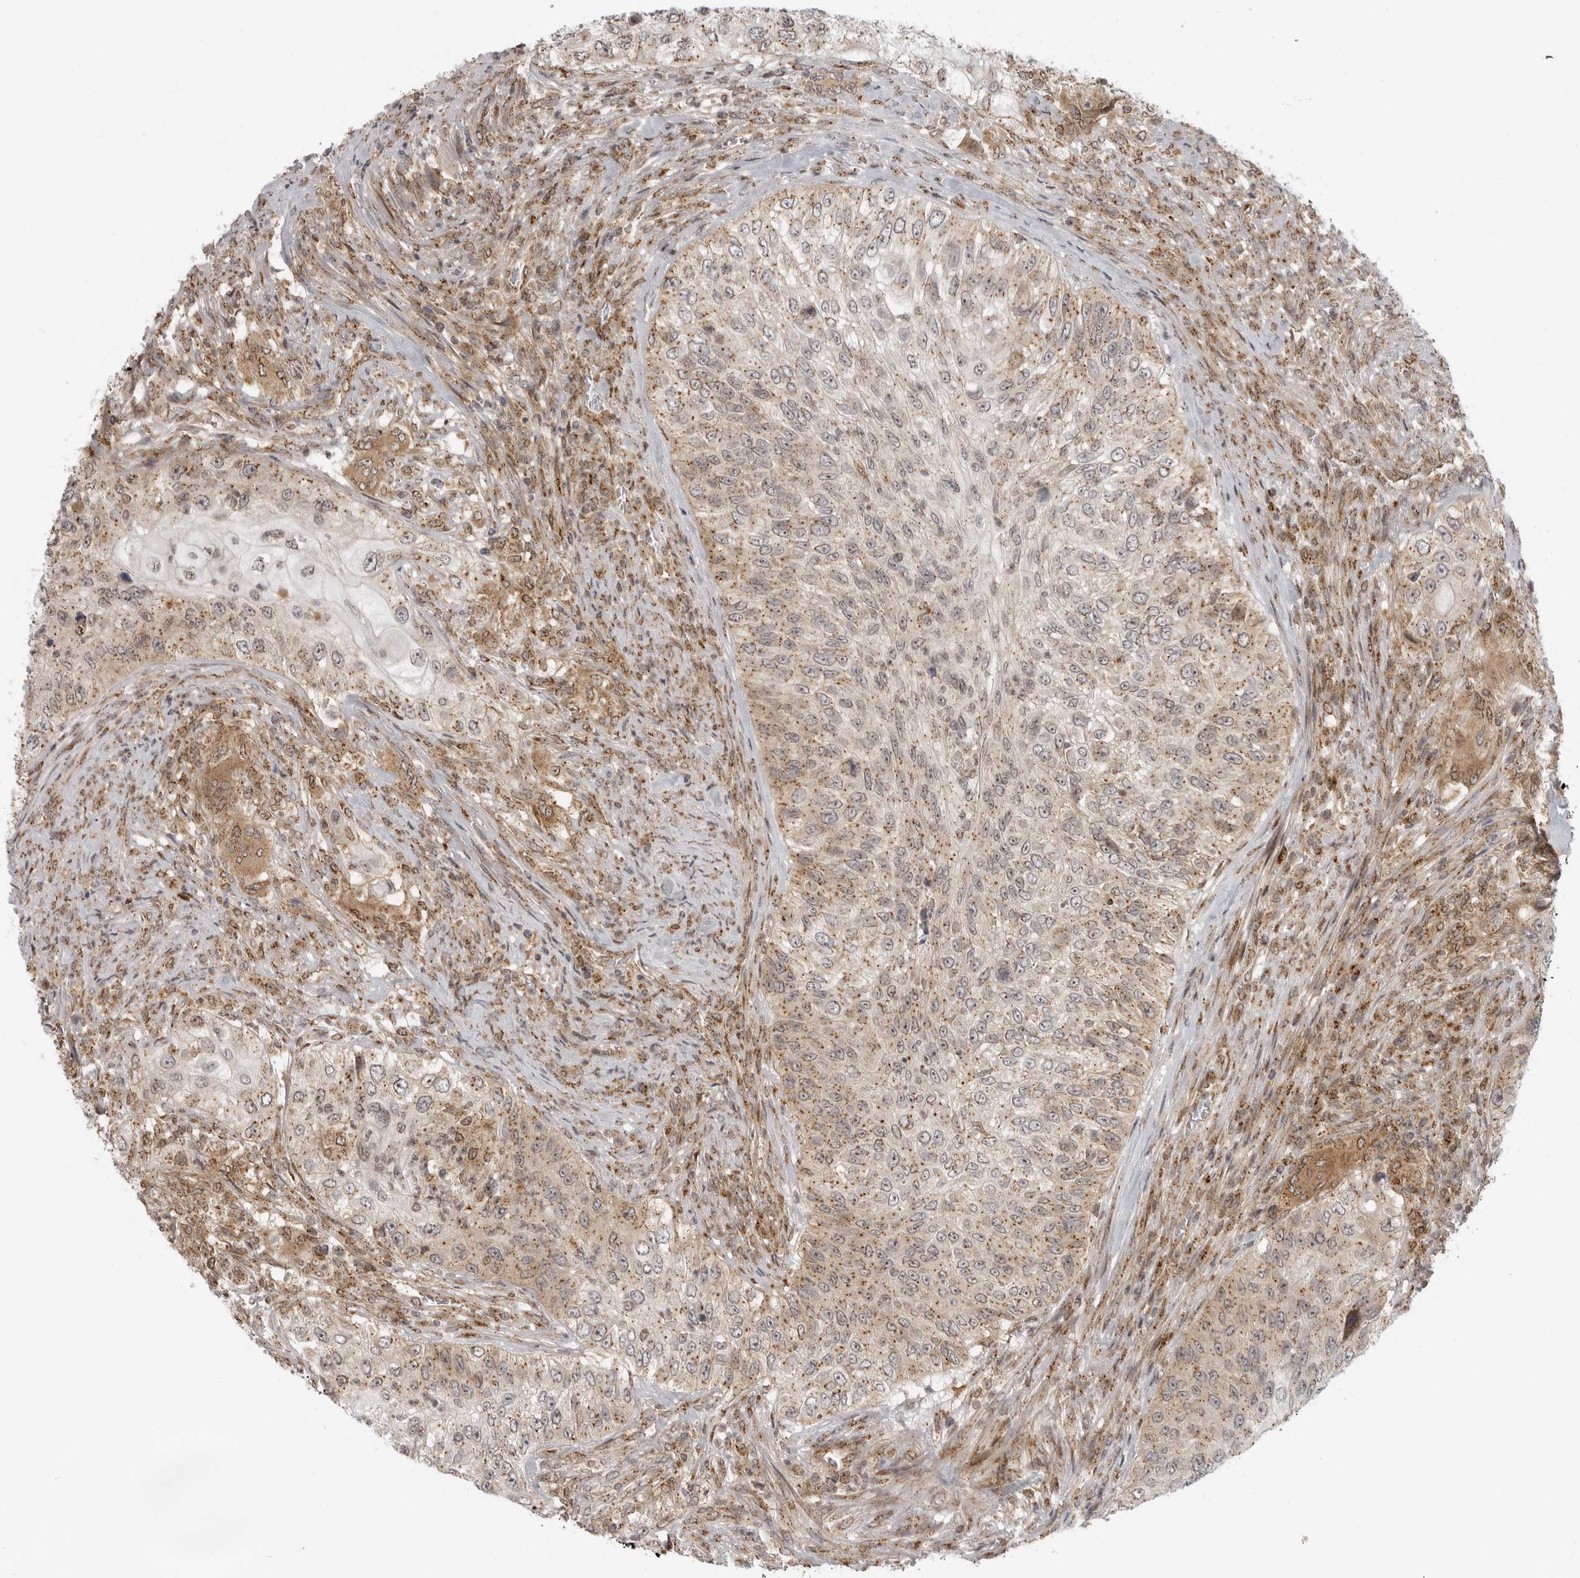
{"staining": {"intensity": "moderate", "quantity": ">75%", "location": "cytoplasmic/membranous"}, "tissue": "urothelial cancer", "cell_type": "Tumor cells", "image_type": "cancer", "snomed": [{"axis": "morphology", "description": "Urothelial carcinoma, High grade"}, {"axis": "topography", "description": "Urinary bladder"}], "caption": "IHC staining of urothelial cancer, which shows medium levels of moderate cytoplasmic/membranous positivity in approximately >75% of tumor cells indicating moderate cytoplasmic/membranous protein staining. The staining was performed using DAB (3,3'-diaminobenzidine) (brown) for protein detection and nuclei were counterstained in hematoxylin (blue).", "gene": "COPA", "patient": {"sex": "female", "age": 60}}